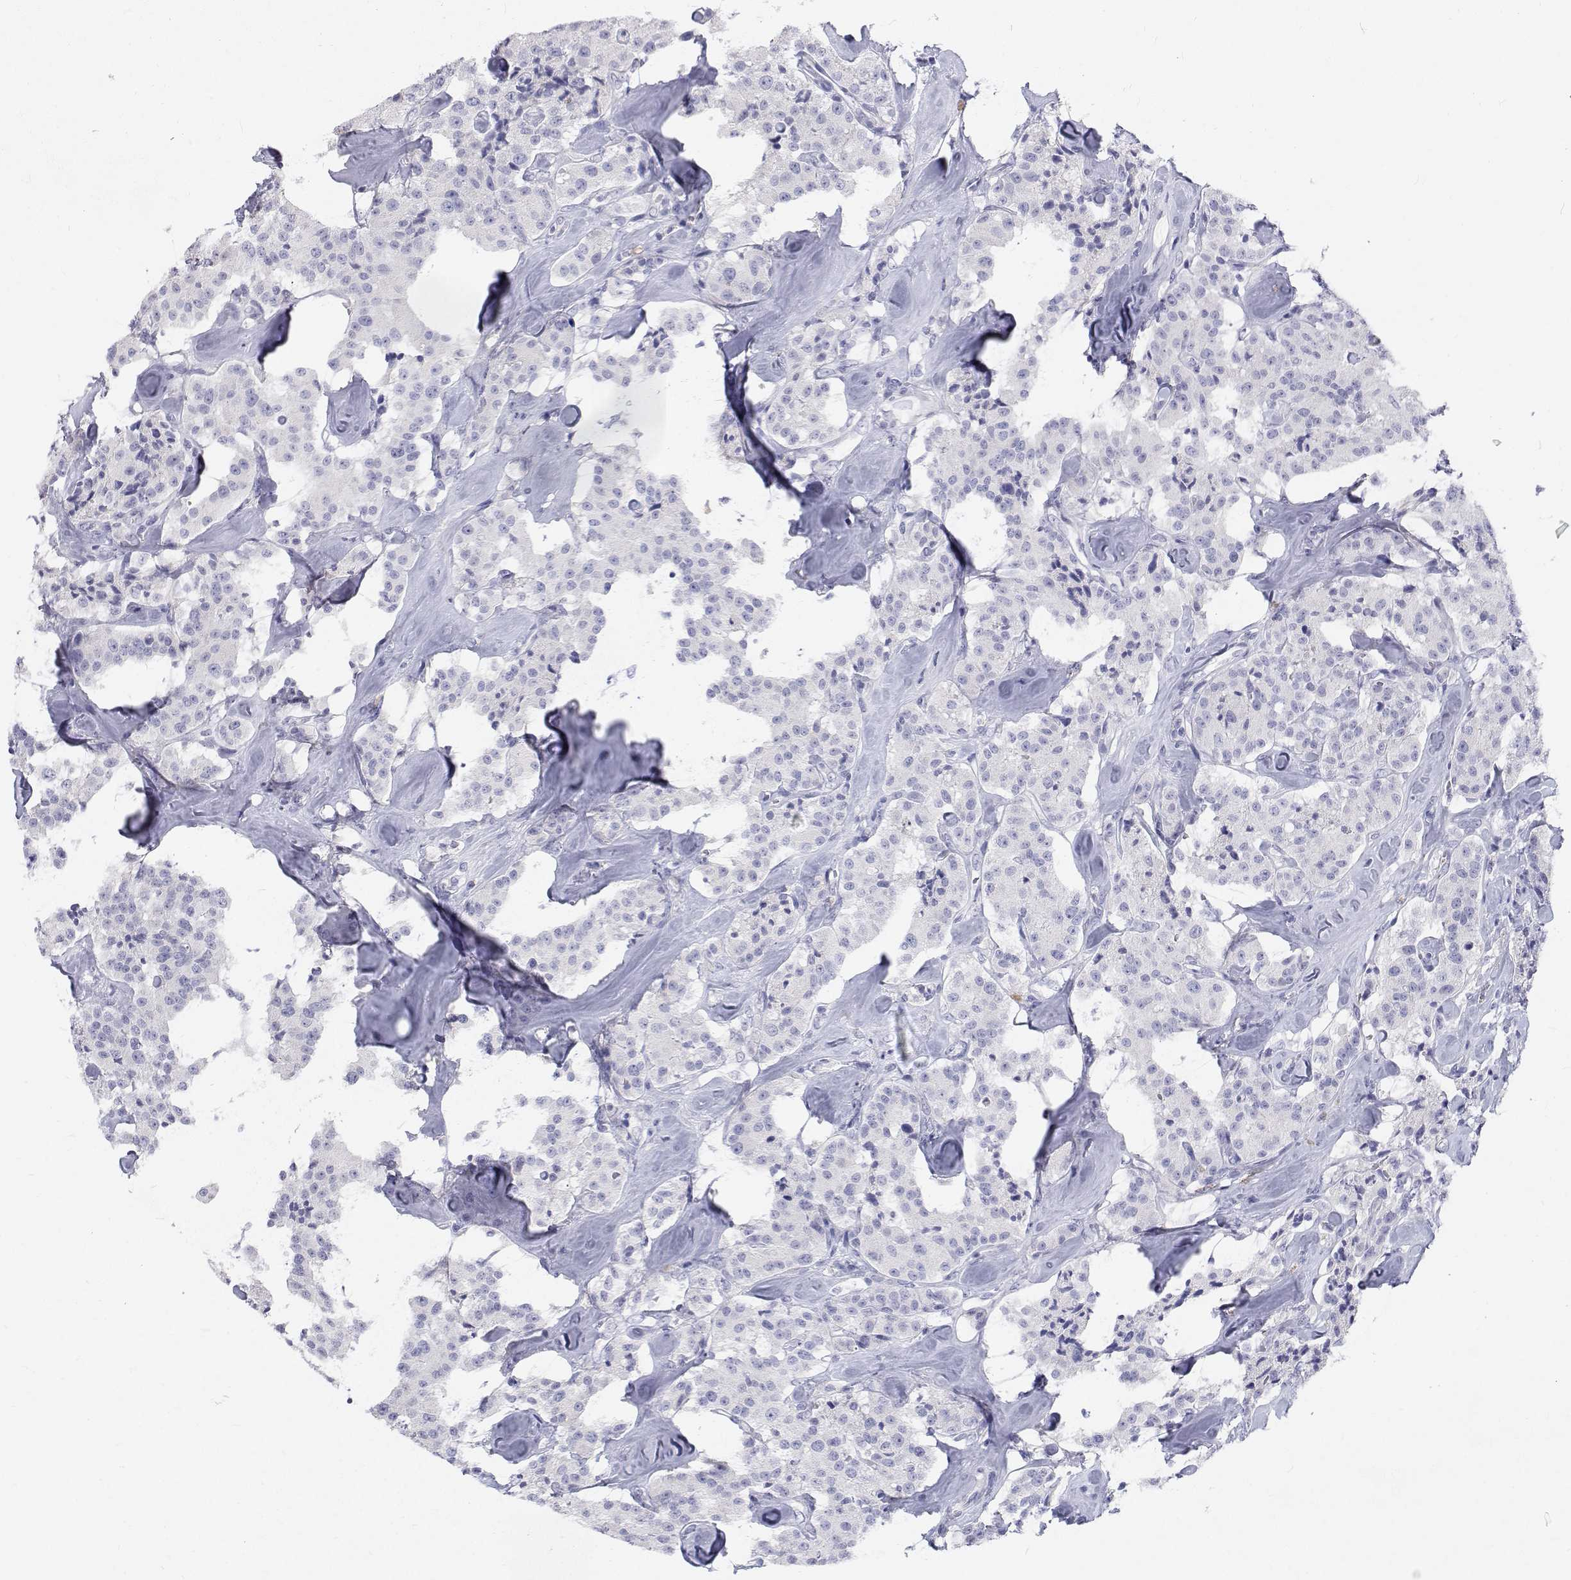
{"staining": {"intensity": "negative", "quantity": "none", "location": "none"}, "tissue": "carcinoid", "cell_type": "Tumor cells", "image_type": "cancer", "snomed": [{"axis": "morphology", "description": "Carcinoid, malignant, NOS"}, {"axis": "topography", "description": "Pancreas"}], "caption": "Immunohistochemical staining of human carcinoid (malignant) shows no significant expression in tumor cells.", "gene": "NCR2", "patient": {"sex": "male", "age": 41}}